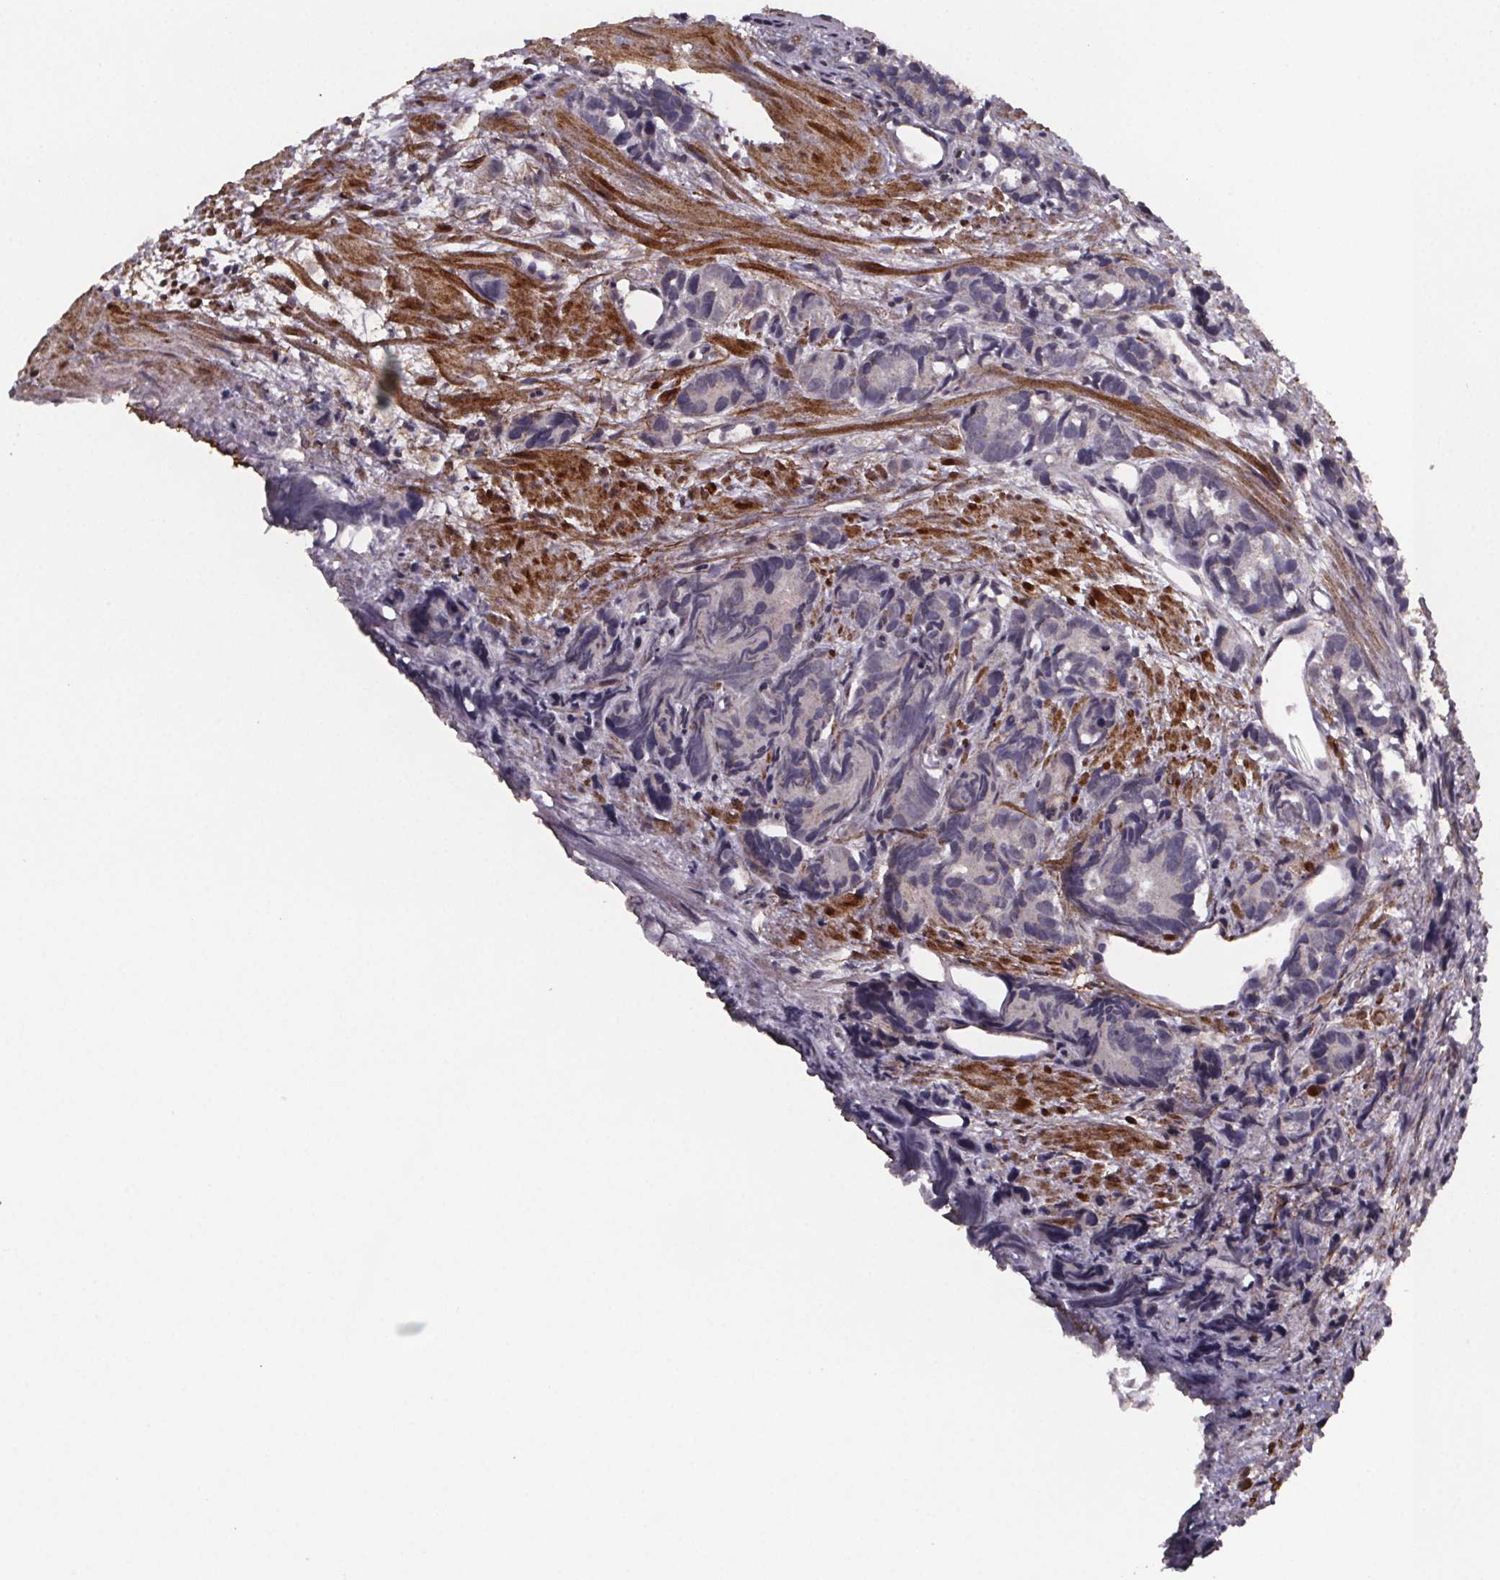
{"staining": {"intensity": "negative", "quantity": "none", "location": "none"}, "tissue": "prostate cancer", "cell_type": "Tumor cells", "image_type": "cancer", "snomed": [{"axis": "morphology", "description": "Adenocarcinoma, High grade"}, {"axis": "topography", "description": "Prostate"}], "caption": "IHC photomicrograph of prostate adenocarcinoma (high-grade) stained for a protein (brown), which reveals no expression in tumor cells. (IHC, brightfield microscopy, high magnification).", "gene": "PALLD", "patient": {"sex": "male", "age": 77}}